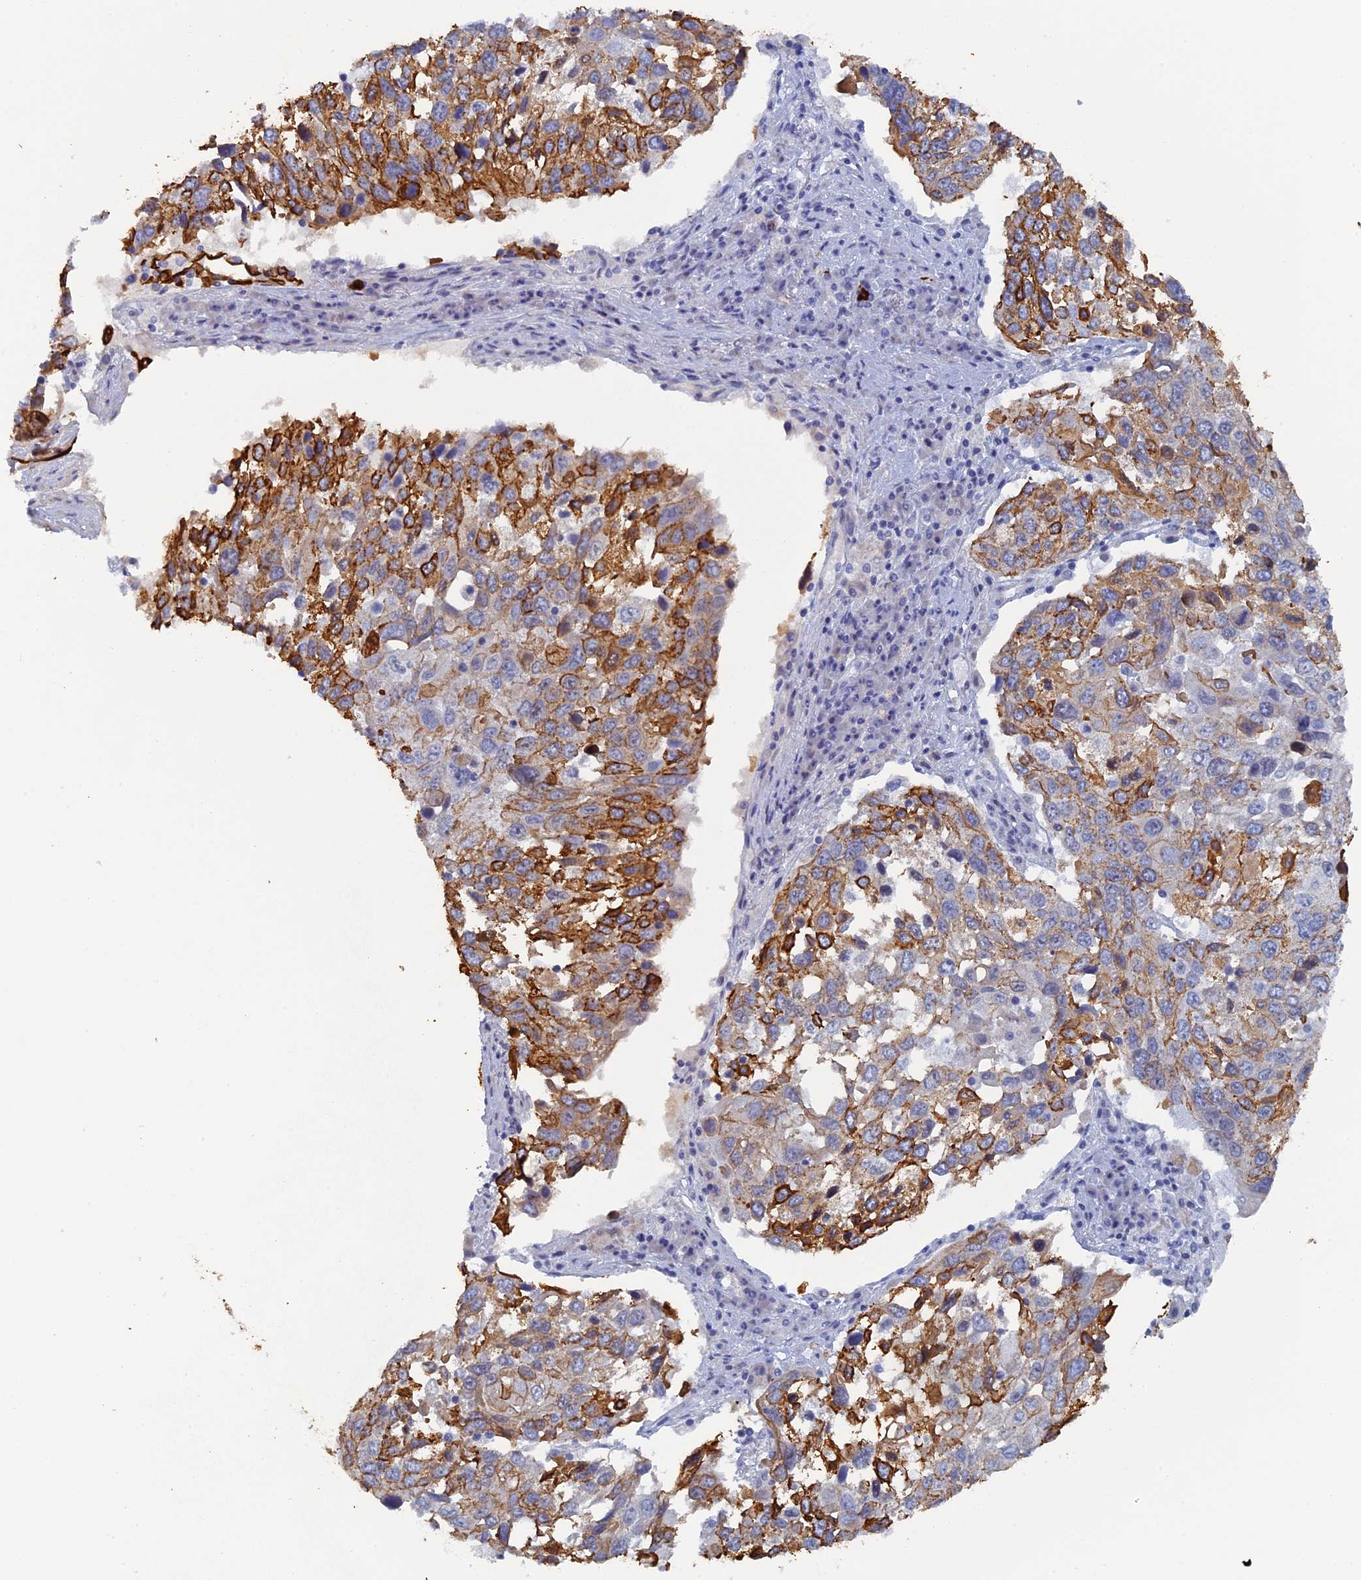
{"staining": {"intensity": "strong", "quantity": "25%-75%", "location": "cytoplasmic/membranous"}, "tissue": "lung cancer", "cell_type": "Tumor cells", "image_type": "cancer", "snomed": [{"axis": "morphology", "description": "Squamous cell carcinoma, NOS"}, {"axis": "topography", "description": "Lung"}], "caption": "Immunohistochemistry (IHC) staining of lung squamous cell carcinoma, which reveals high levels of strong cytoplasmic/membranous expression in approximately 25%-75% of tumor cells indicating strong cytoplasmic/membranous protein staining. The staining was performed using DAB (3,3'-diaminobenzidine) (brown) for protein detection and nuclei were counterstained in hematoxylin (blue).", "gene": "SRFBP1", "patient": {"sex": "male", "age": 65}}